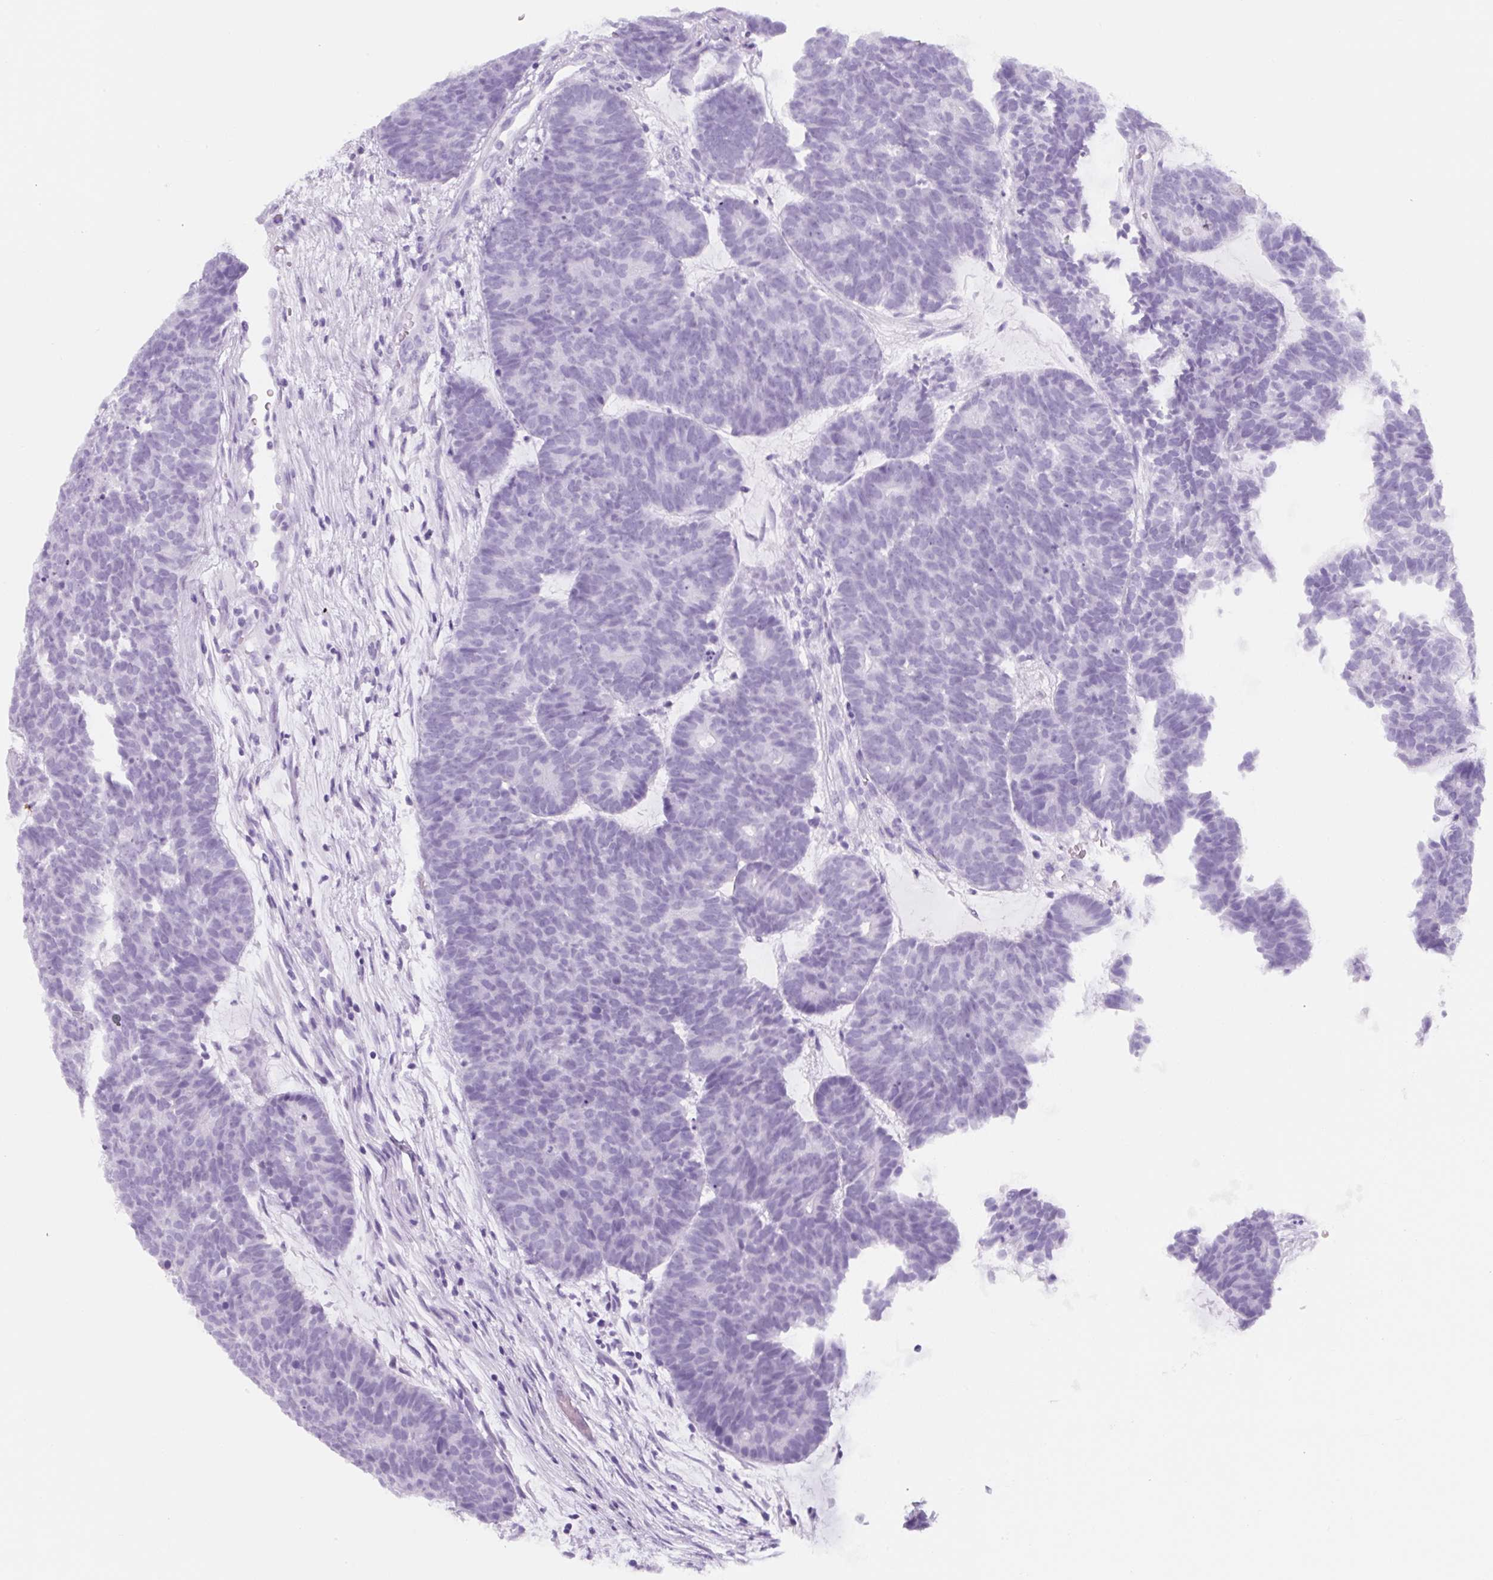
{"staining": {"intensity": "negative", "quantity": "none", "location": "none"}, "tissue": "head and neck cancer", "cell_type": "Tumor cells", "image_type": "cancer", "snomed": [{"axis": "morphology", "description": "Adenocarcinoma, NOS"}, {"axis": "topography", "description": "Head-Neck"}], "caption": "High magnification brightfield microscopy of head and neck cancer stained with DAB (brown) and counterstained with hematoxylin (blue): tumor cells show no significant expression. Nuclei are stained in blue.", "gene": "TNFRSF8", "patient": {"sex": "female", "age": 81}}